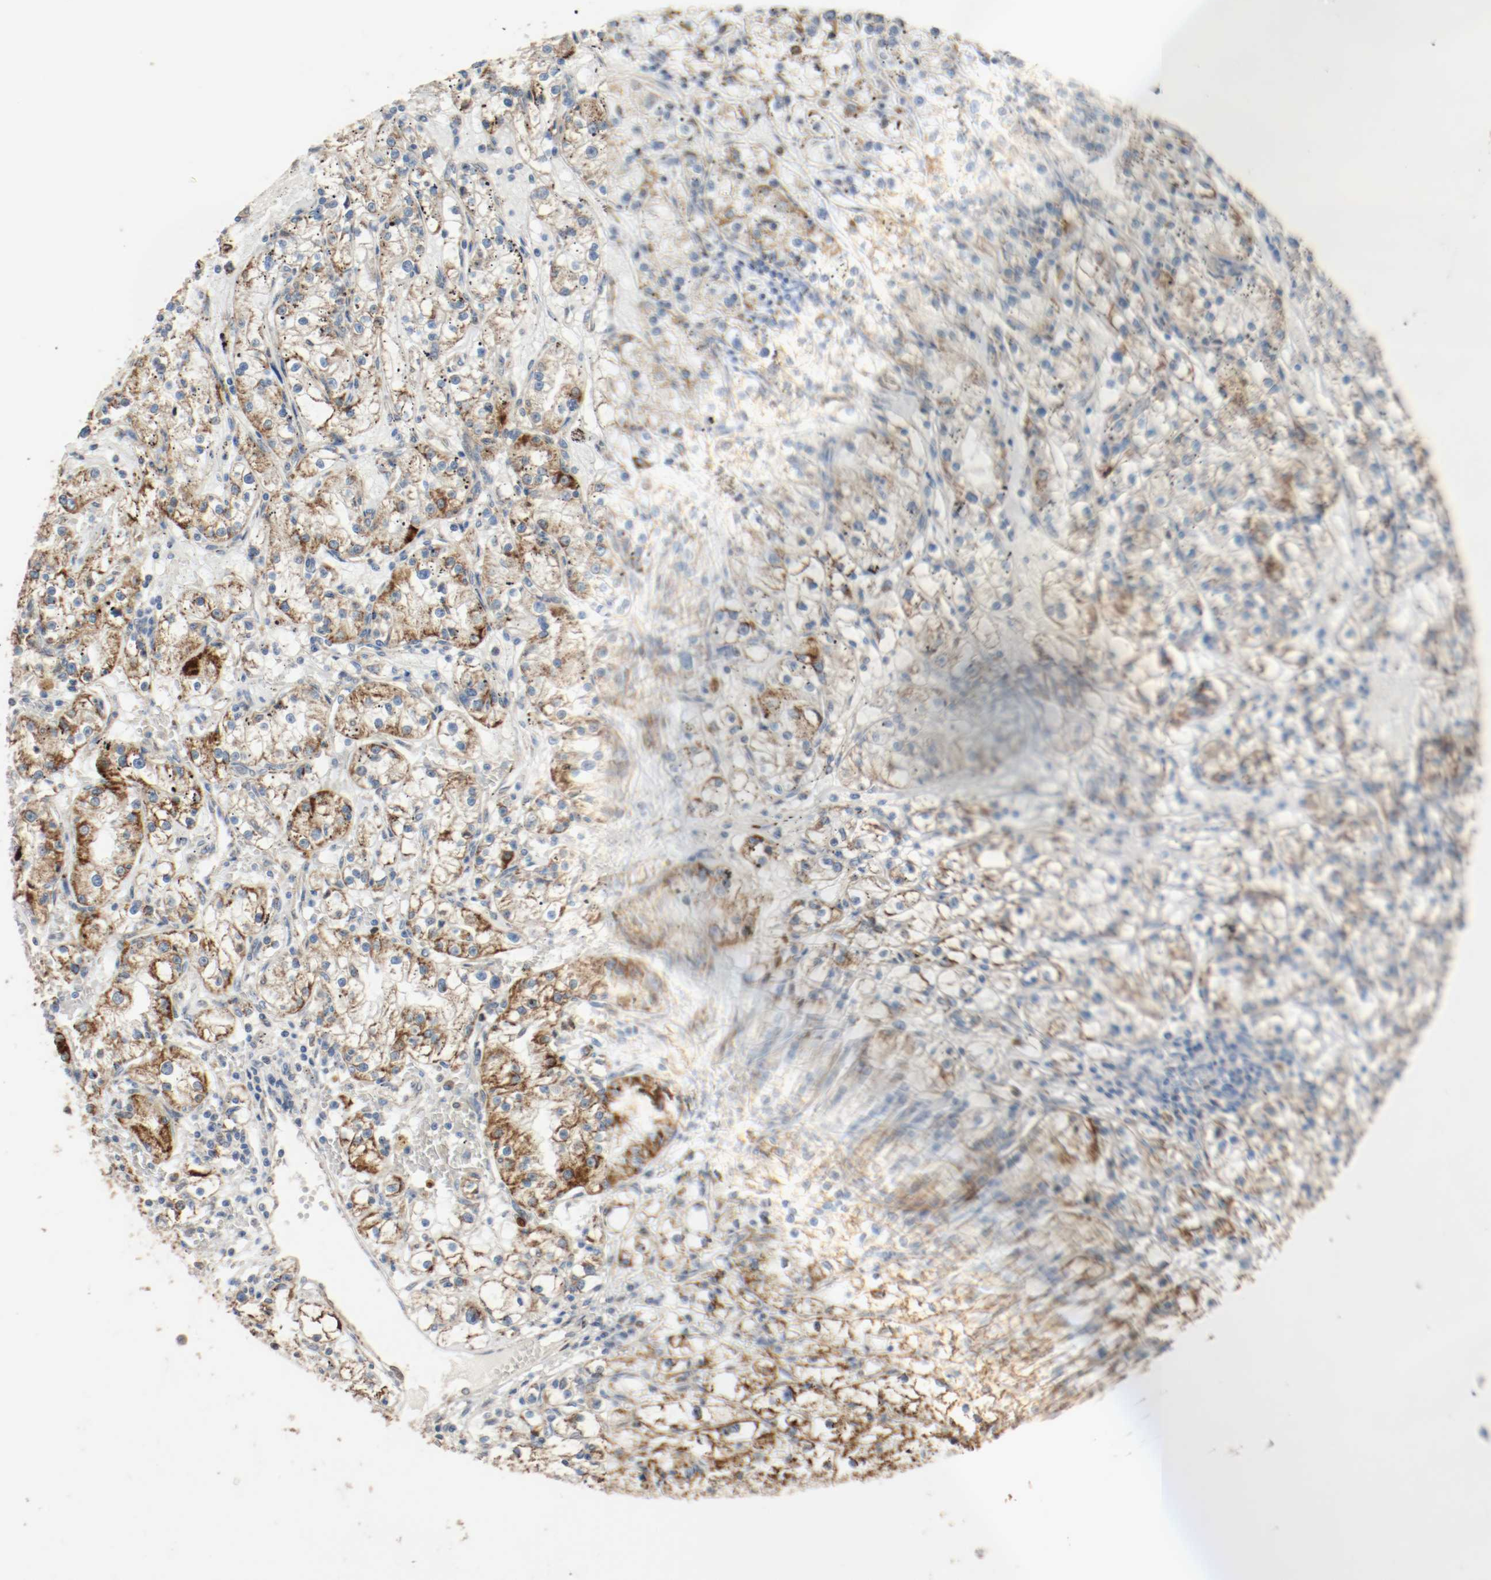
{"staining": {"intensity": "strong", "quantity": ">75%", "location": "cytoplasmic/membranous"}, "tissue": "renal cancer", "cell_type": "Tumor cells", "image_type": "cancer", "snomed": [{"axis": "morphology", "description": "Adenocarcinoma, NOS"}, {"axis": "topography", "description": "Kidney"}], "caption": "Tumor cells reveal high levels of strong cytoplasmic/membranous positivity in approximately >75% of cells in renal cancer (adenocarcinoma). (Stains: DAB in brown, nuclei in blue, Microscopy: brightfield microscopy at high magnification).", "gene": "ALDH4A1", "patient": {"sex": "male", "age": 56}}